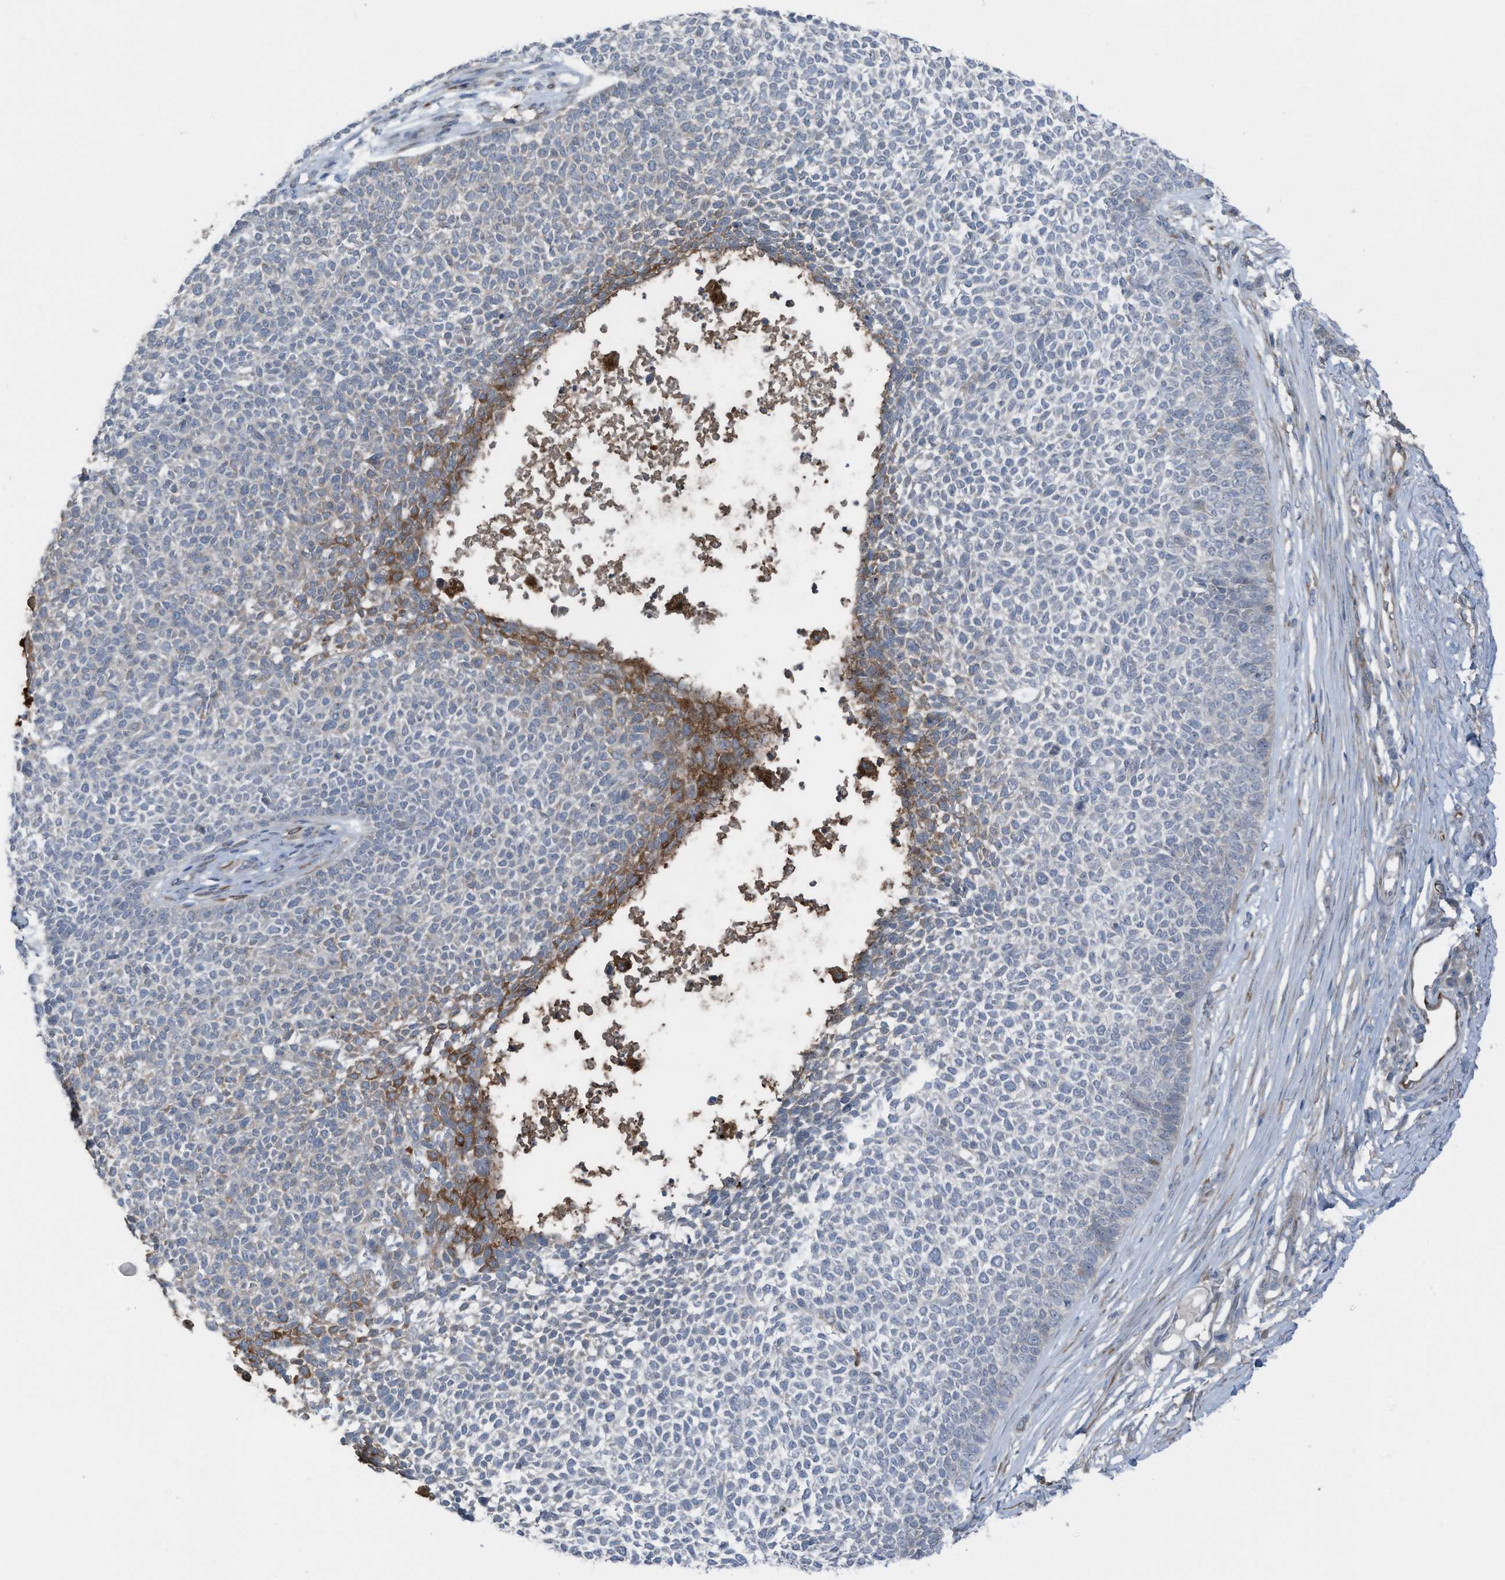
{"staining": {"intensity": "moderate", "quantity": "<25%", "location": "cytoplasmic/membranous"}, "tissue": "skin cancer", "cell_type": "Tumor cells", "image_type": "cancer", "snomed": [{"axis": "morphology", "description": "Basal cell carcinoma"}, {"axis": "topography", "description": "Skin"}], "caption": "Skin basal cell carcinoma stained for a protein reveals moderate cytoplasmic/membranous positivity in tumor cells.", "gene": "ARHGEF33", "patient": {"sex": "female", "age": 84}}